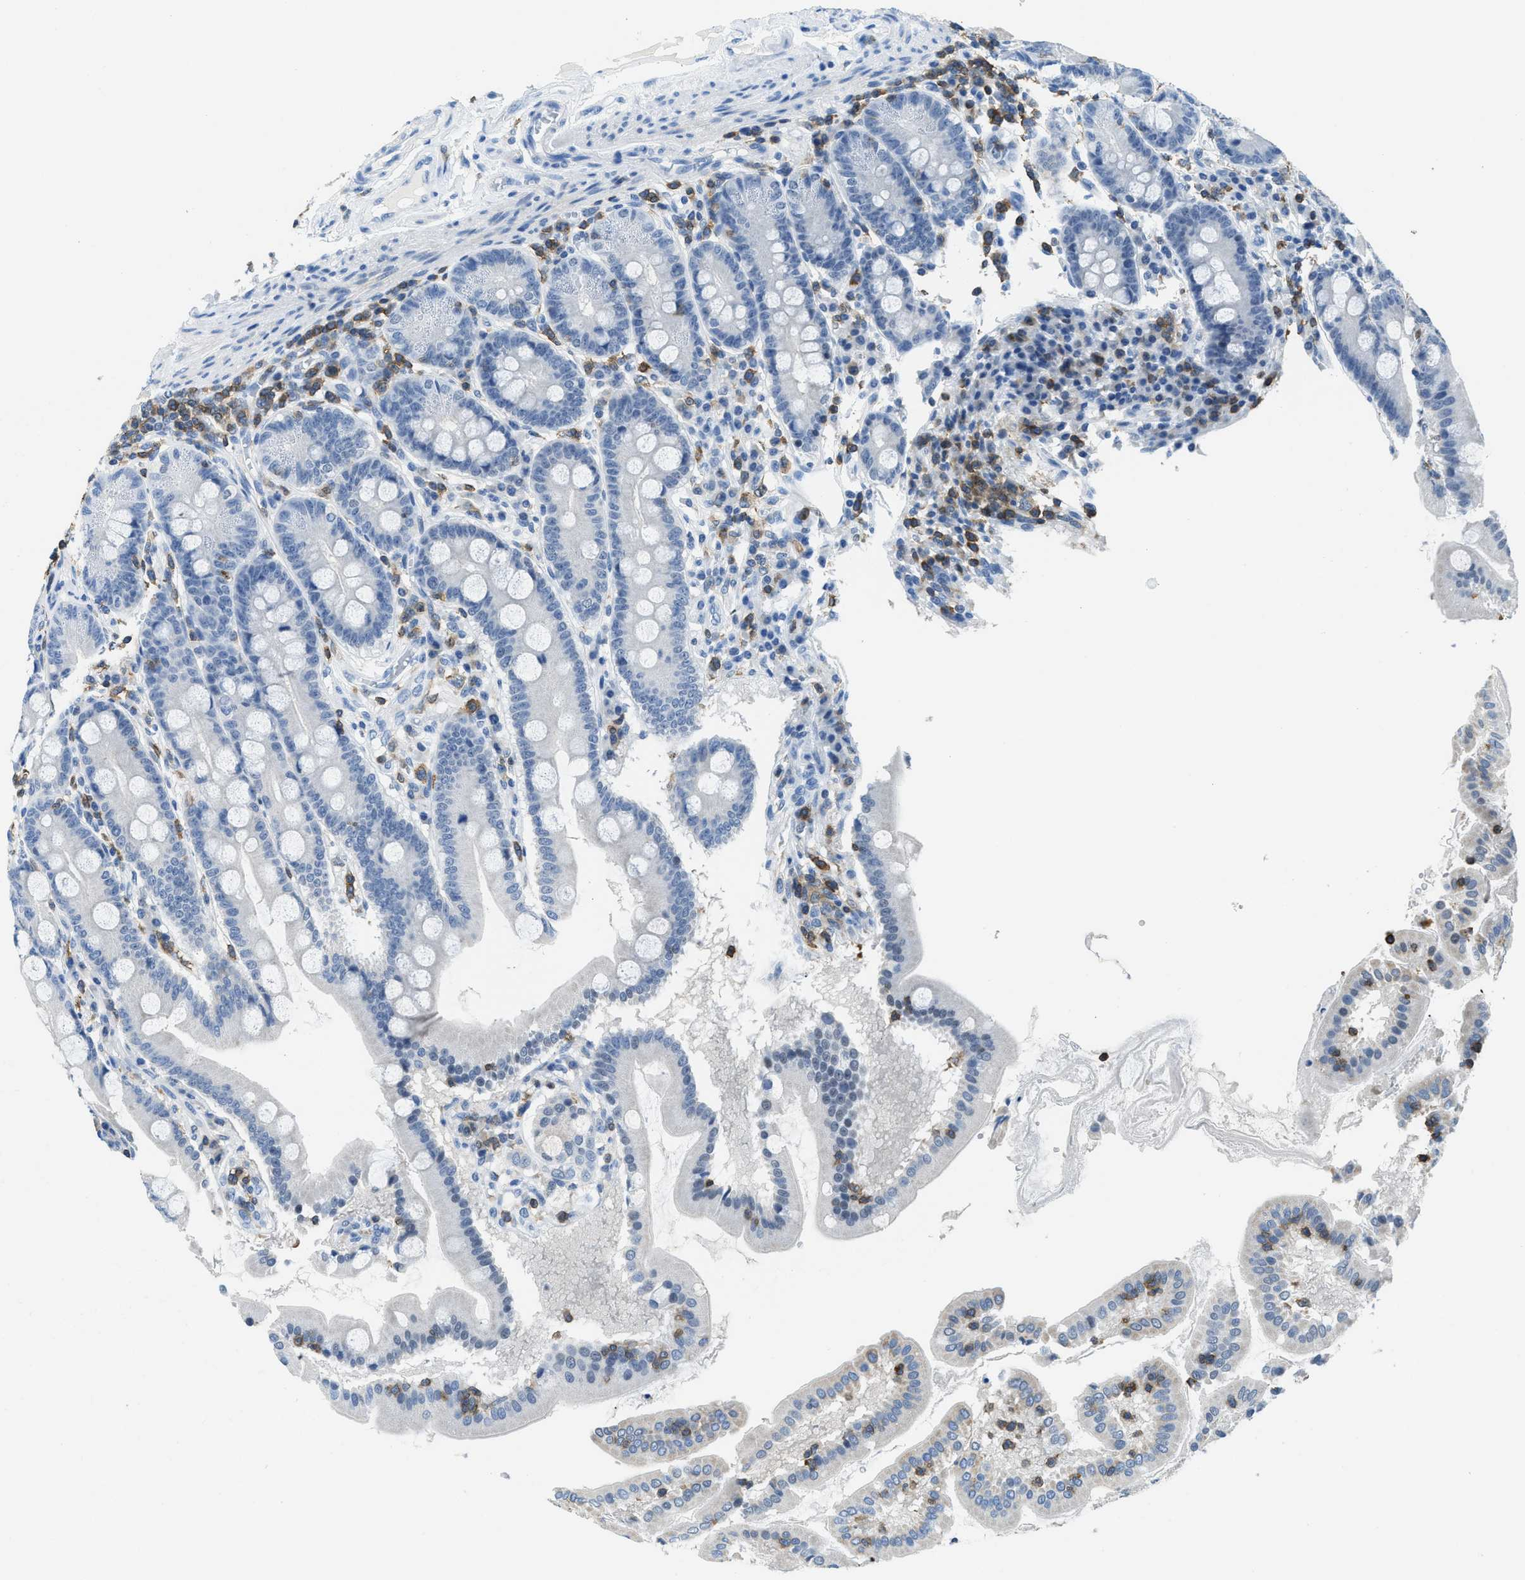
{"staining": {"intensity": "negative", "quantity": "none", "location": "none"}, "tissue": "duodenum", "cell_type": "Glandular cells", "image_type": "normal", "snomed": [{"axis": "morphology", "description": "Normal tissue, NOS"}, {"axis": "topography", "description": "Duodenum"}], "caption": "An immunohistochemistry (IHC) photomicrograph of benign duodenum is shown. There is no staining in glandular cells of duodenum.", "gene": "FAM151A", "patient": {"sex": "male", "age": 50}}